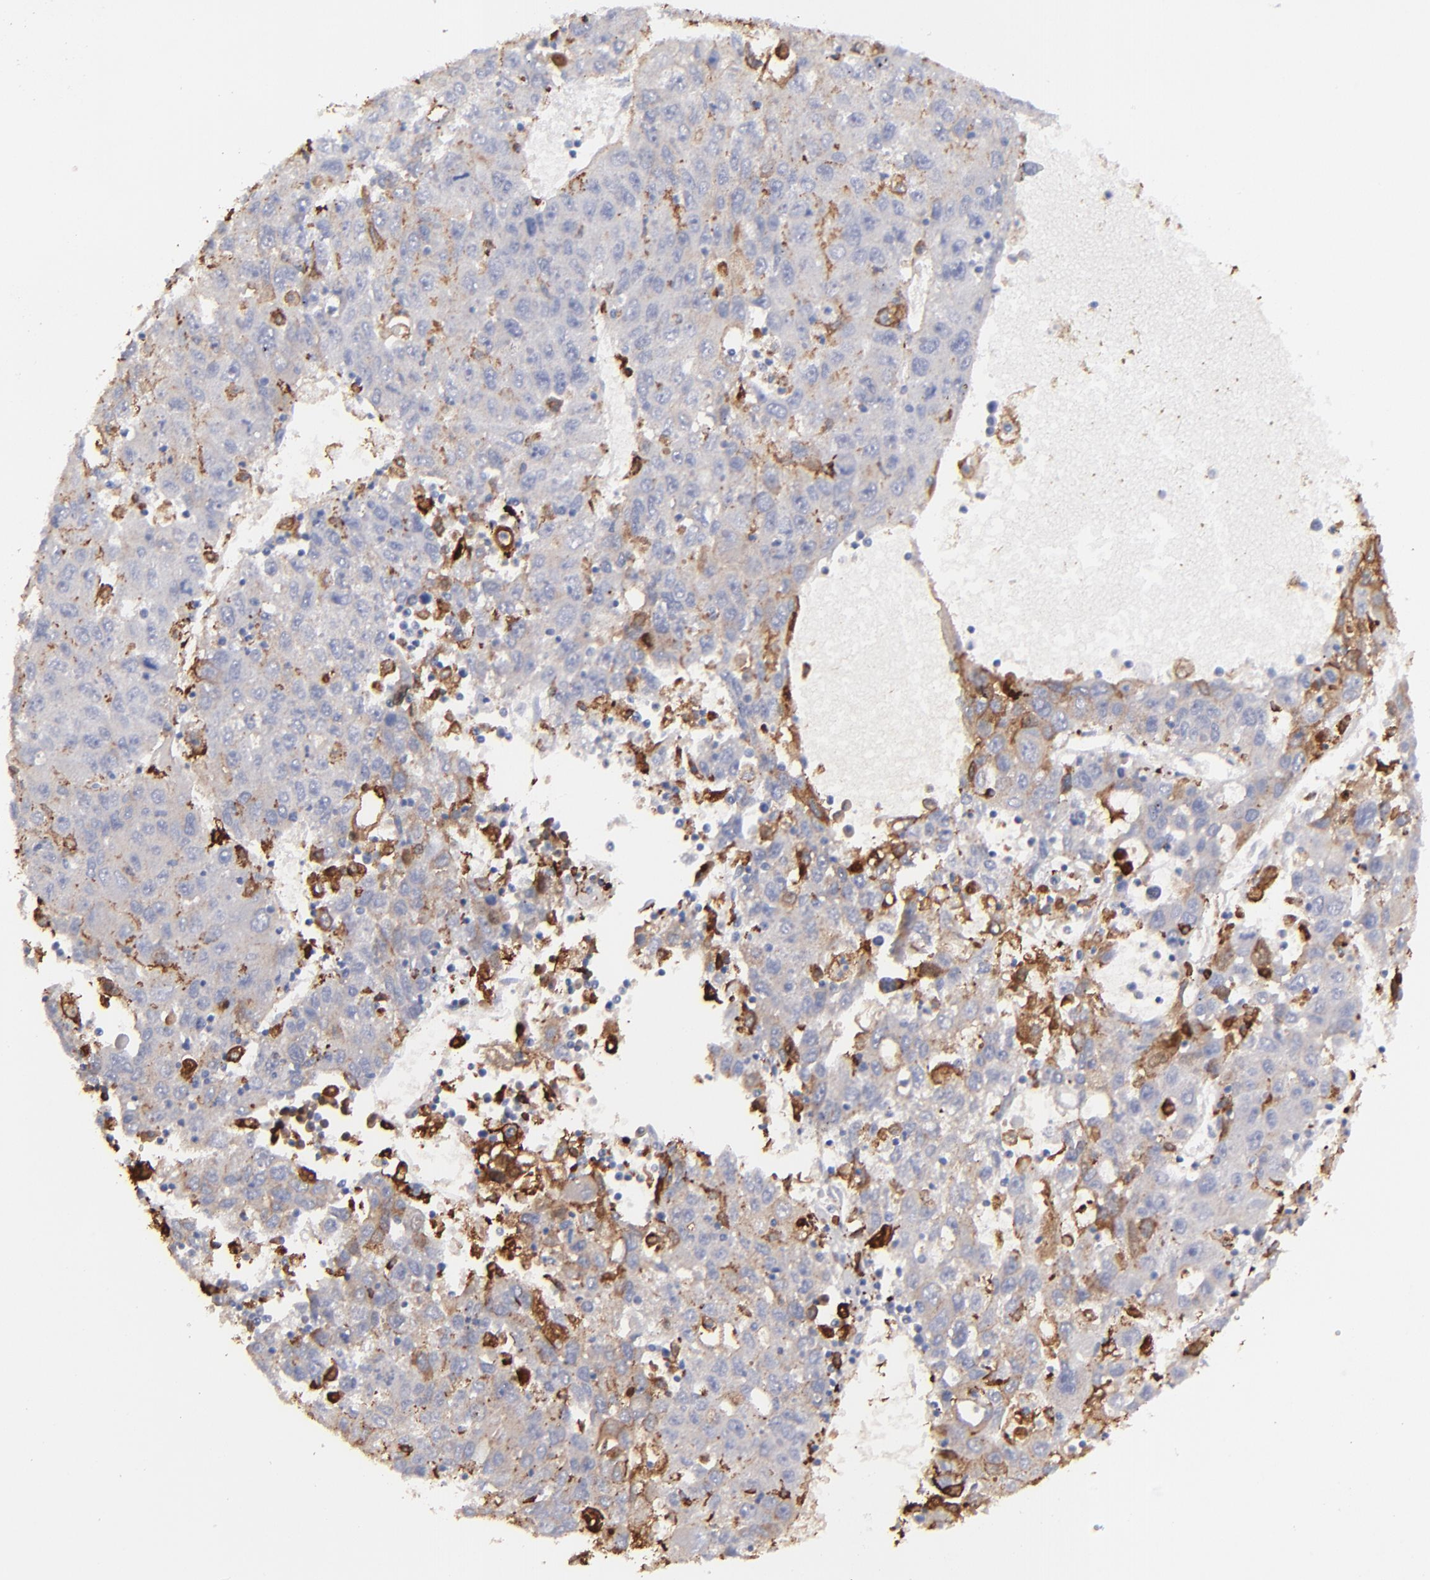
{"staining": {"intensity": "weak", "quantity": "<25%", "location": "cytoplasmic/membranous"}, "tissue": "liver cancer", "cell_type": "Tumor cells", "image_type": "cancer", "snomed": [{"axis": "morphology", "description": "Carcinoma, Hepatocellular, NOS"}, {"axis": "topography", "description": "Liver"}], "caption": "The histopathology image shows no significant positivity in tumor cells of liver cancer.", "gene": "C1QA", "patient": {"sex": "male", "age": 49}}